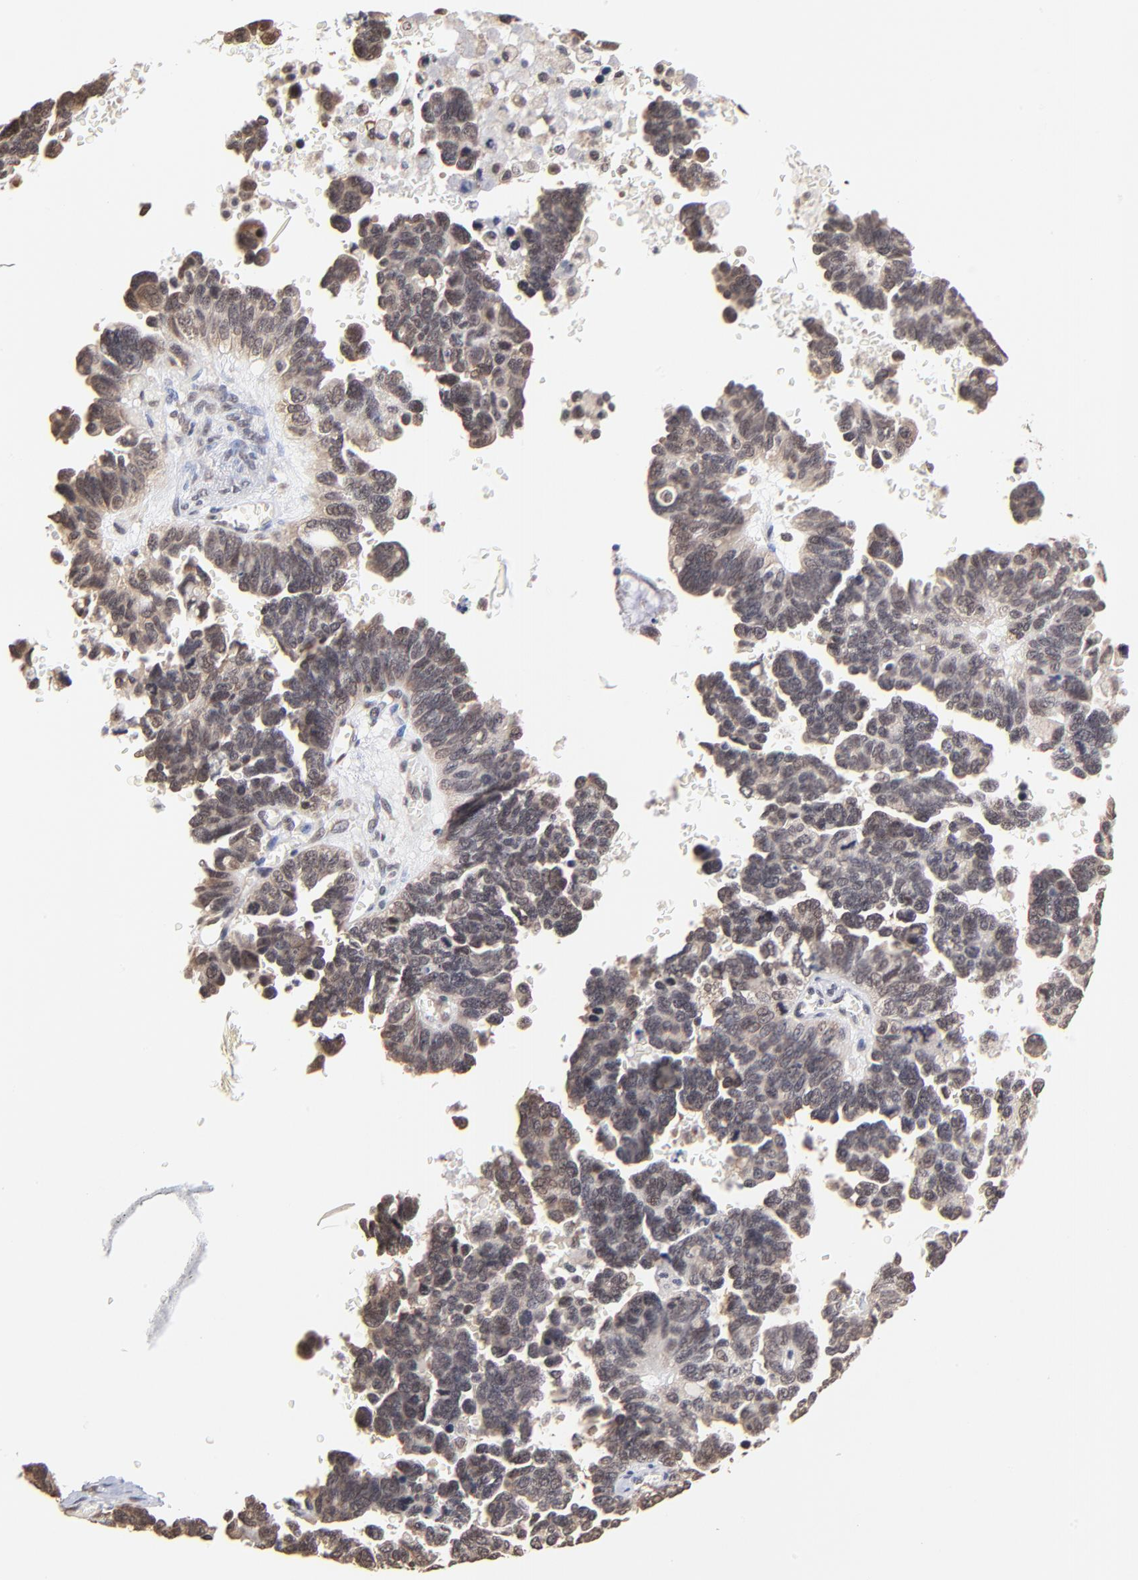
{"staining": {"intensity": "weak", "quantity": "25%-75%", "location": "nuclear"}, "tissue": "ovarian cancer", "cell_type": "Tumor cells", "image_type": "cancer", "snomed": [{"axis": "morphology", "description": "Cystadenocarcinoma, serous, NOS"}, {"axis": "topography", "description": "Ovary"}], "caption": "The immunohistochemical stain highlights weak nuclear positivity in tumor cells of ovarian serous cystadenocarcinoma tissue.", "gene": "BRPF1", "patient": {"sex": "female", "age": 69}}